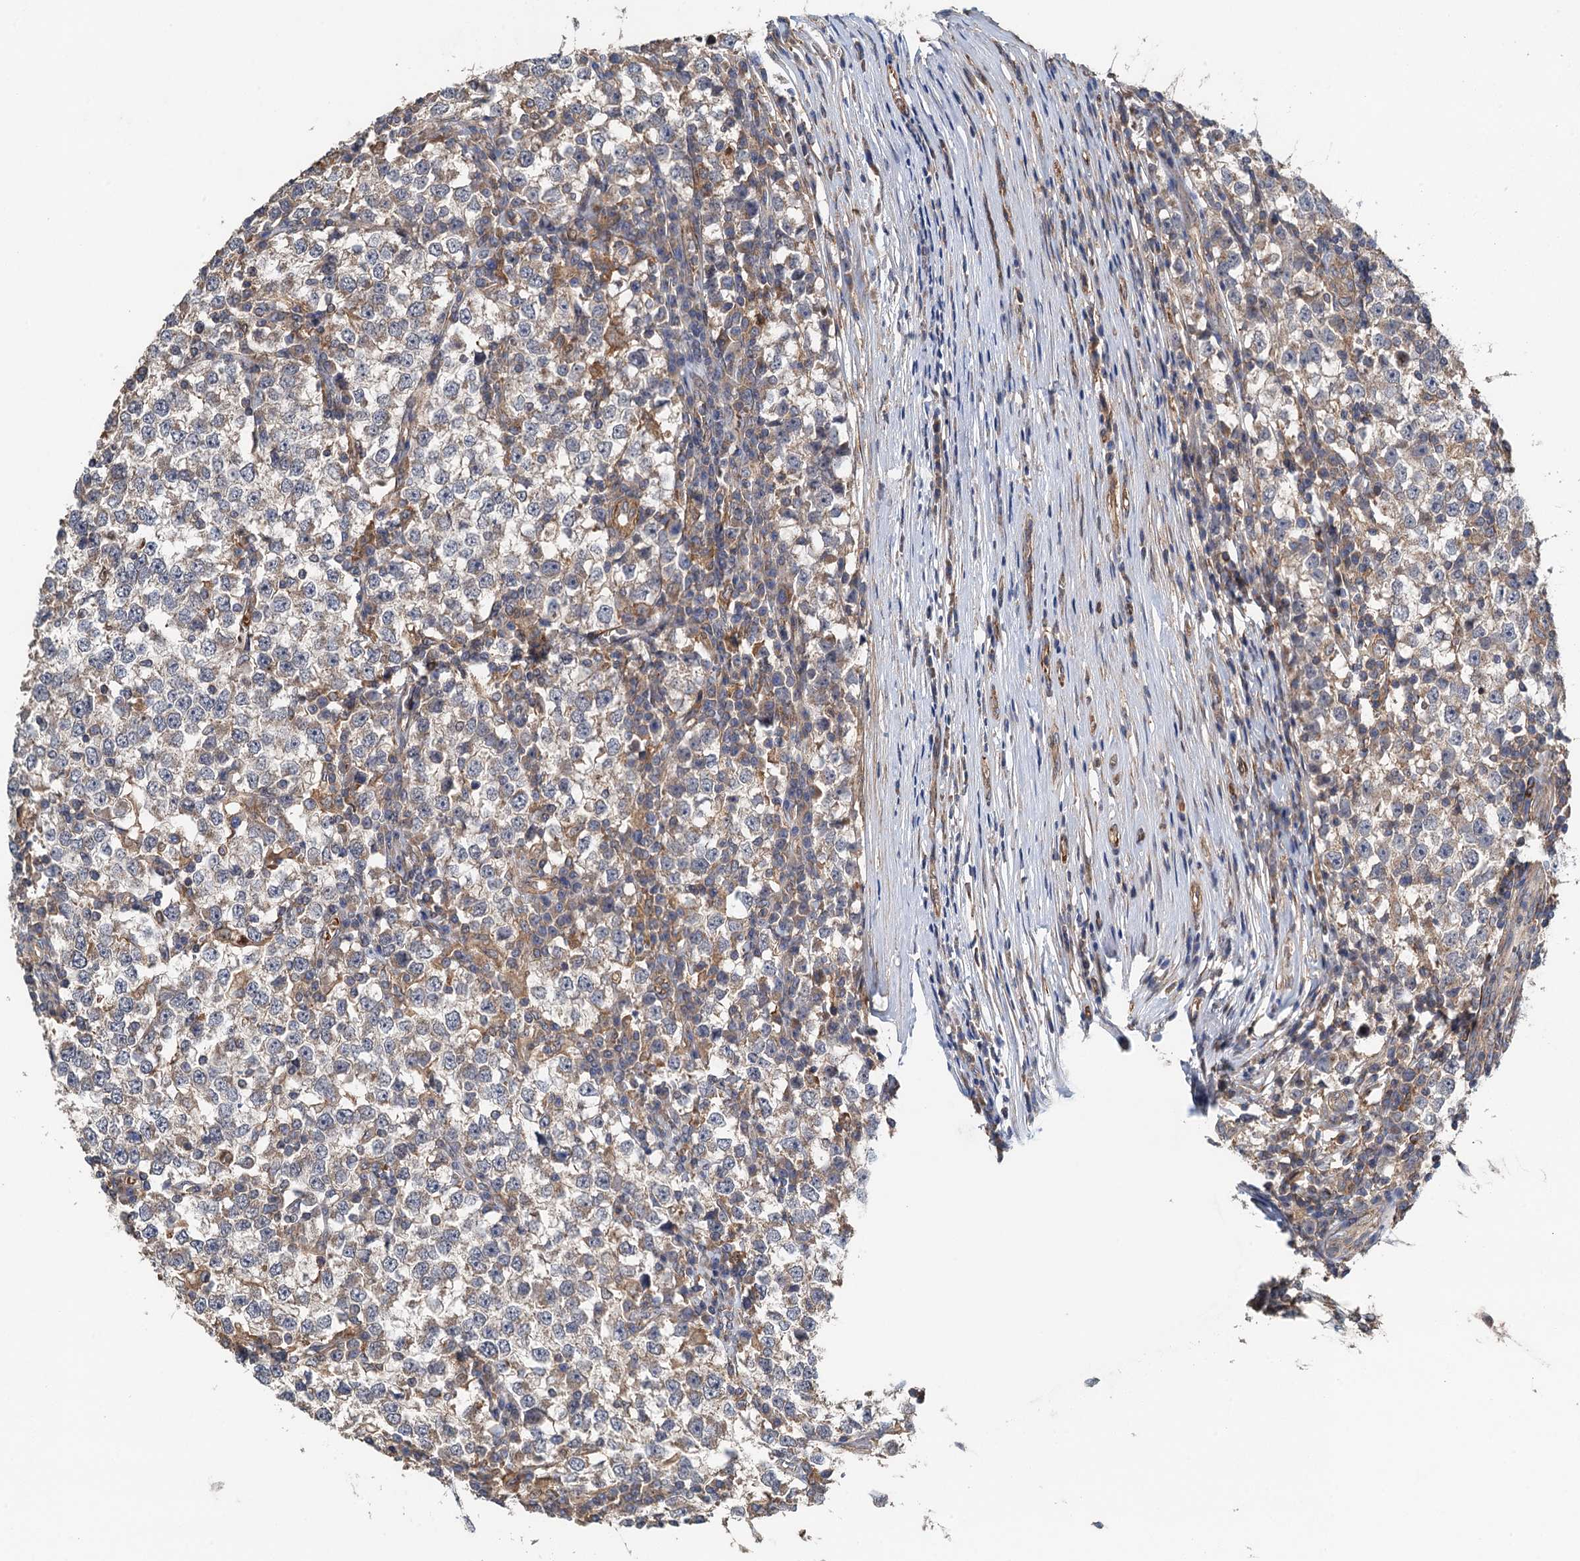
{"staining": {"intensity": "negative", "quantity": "none", "location": "none"}, "tissue": "testis cancer", "cell_type": "Tumor cells", "image_type": "cancer", "snomed": [{"axis": "morphology", "description": "Seminoma, NOS"}, {"axis": "topography", "description": "Testis"}], "caption": "Tumor cells show no significant protein expression in testis cancer (seminoma).", "gene": "RSAD2", "patient": {"sex": "male", "age": 65}}